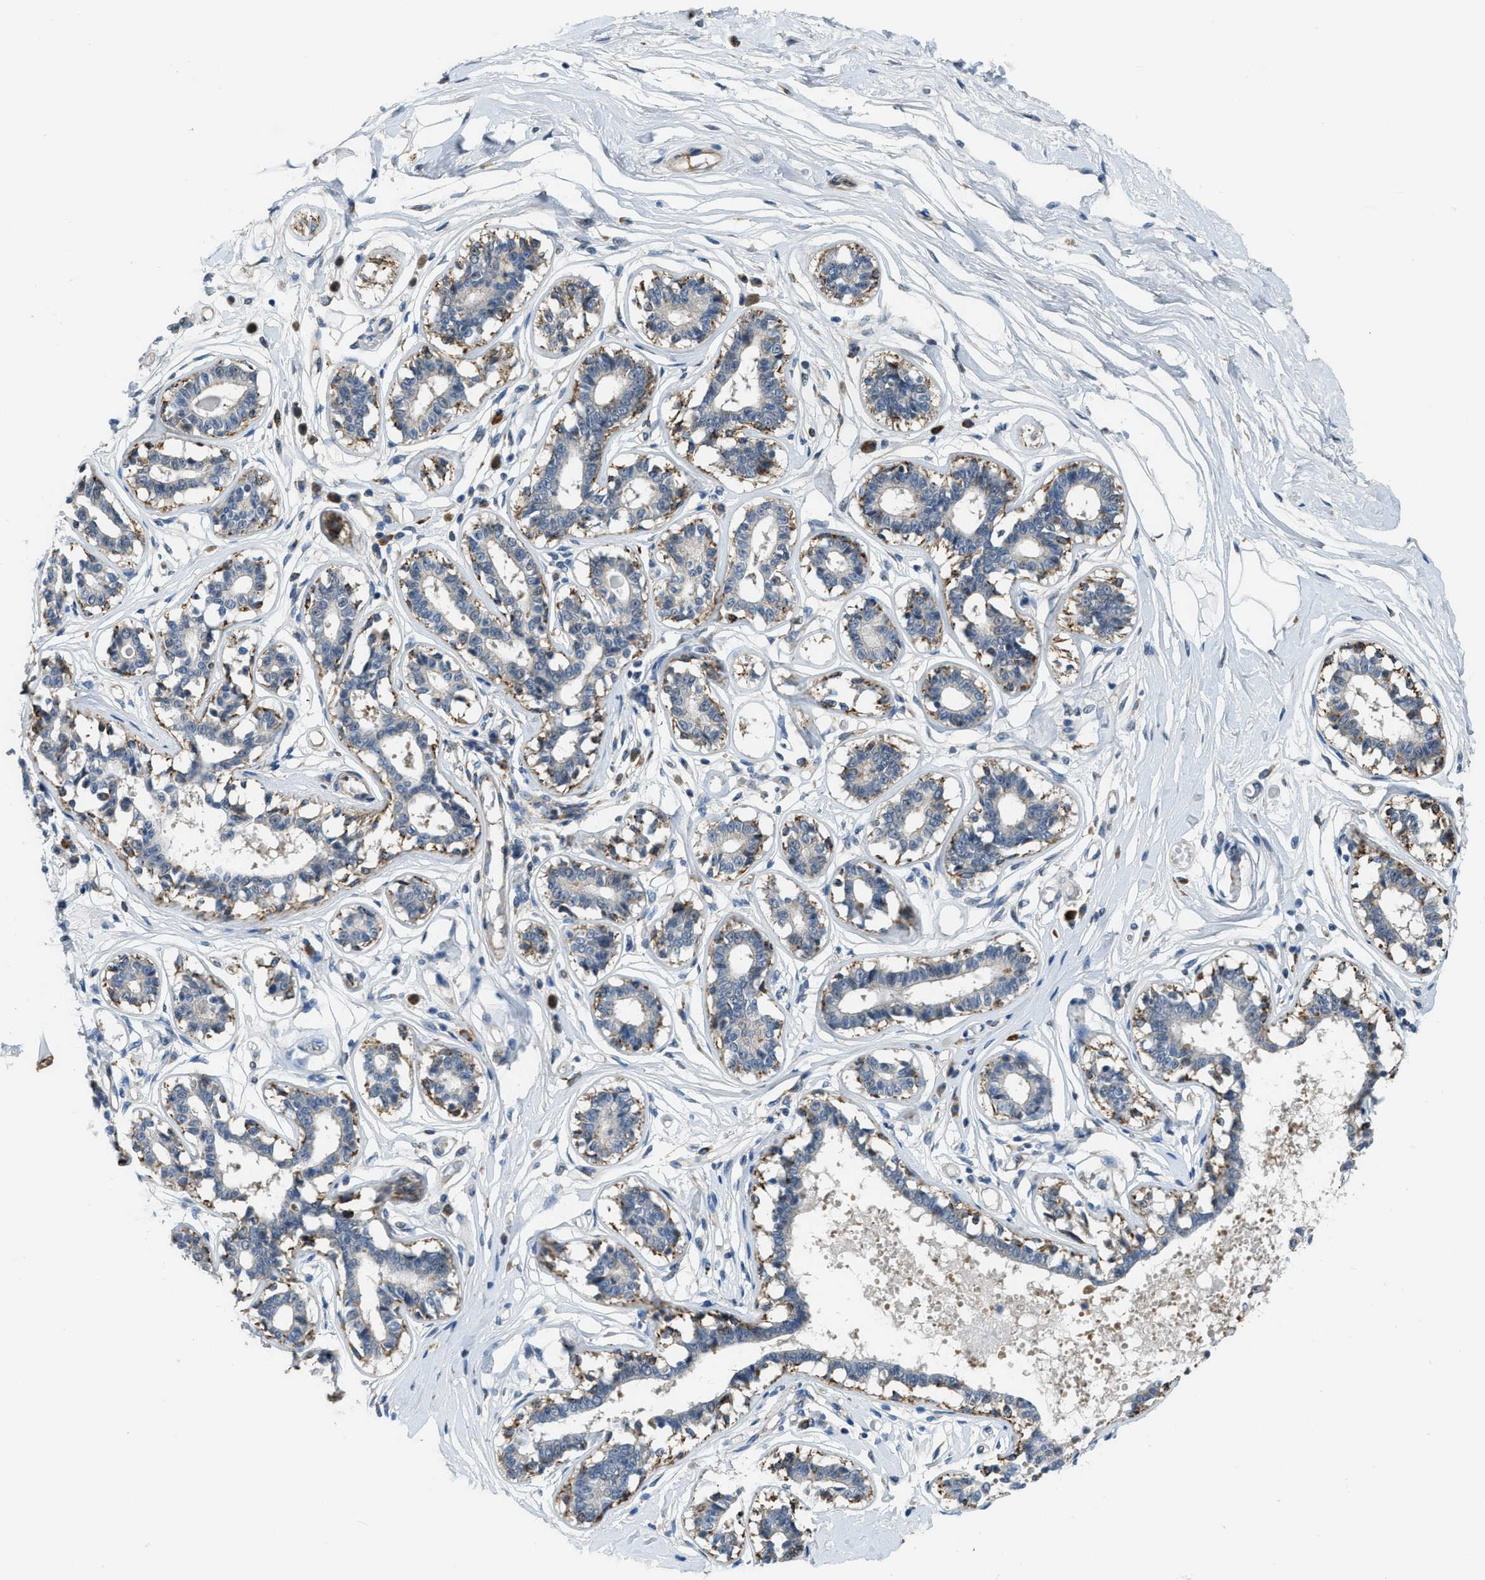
{"staining": {"intensity": "negative", "quantity": "none", "location": "none"}, "tissue": "breast", "cell_type": "Adipocytes", "image_type": "normal", "snomed": [{"axis": "morphology", "description": "Normal tissue, NOS"}, {"axis": "topography", "description": "Breast"}], "caption": "High magnification brightfield microscopy of benign breast stained with DAB (3,3'-diaminobenzidine) (brown) and counterstained with hematoxylin (blue): adipocytes show no significant staining. The staining was performed using DAB to visualize the protein expression in brown, while the nuclei were stained in blue with hematoxylin (Magnification: 20x).", "gene": "STARD3NL", "patient": {"sex": "female", "age": 45}}